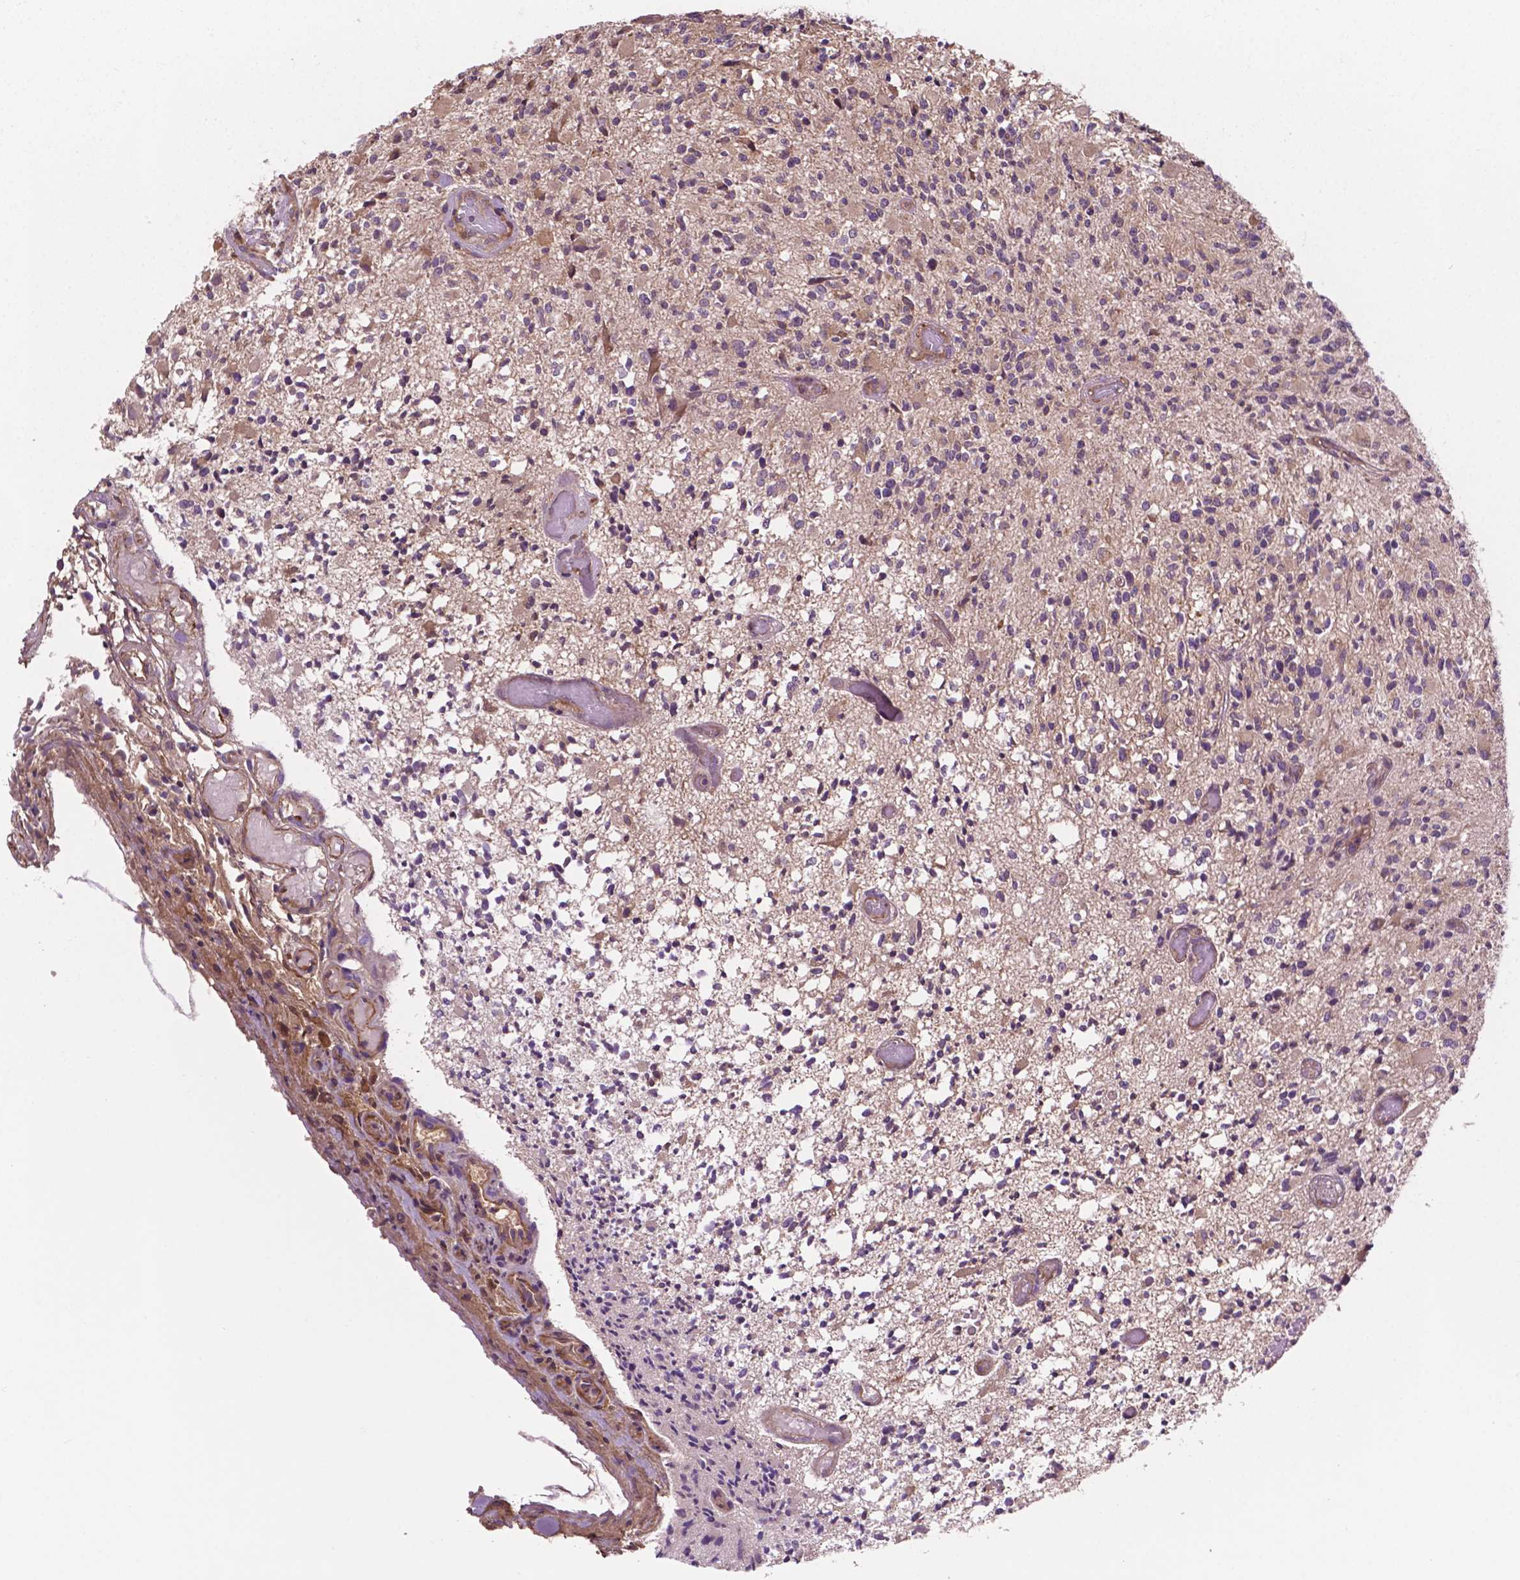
{"staining": {"intensity": "weak", "quantity": "<25%", "location": "cytoplasmic/membranous"}, "tissue": "glioma", "cell_type": "Tumor cells", "image_type": "cancer", "snomed": [{"axis": "morphology", "description": "Glioma, malignant, High grade"}, {"axis": "topography", "description": "Brain"}], "caption": "Human high-grade glioma (malignant) stained for a protein using IHC reveals no expression in tumor cells.", "gene": "GJA9", "patient": {"sex": "female", "age": 63}}